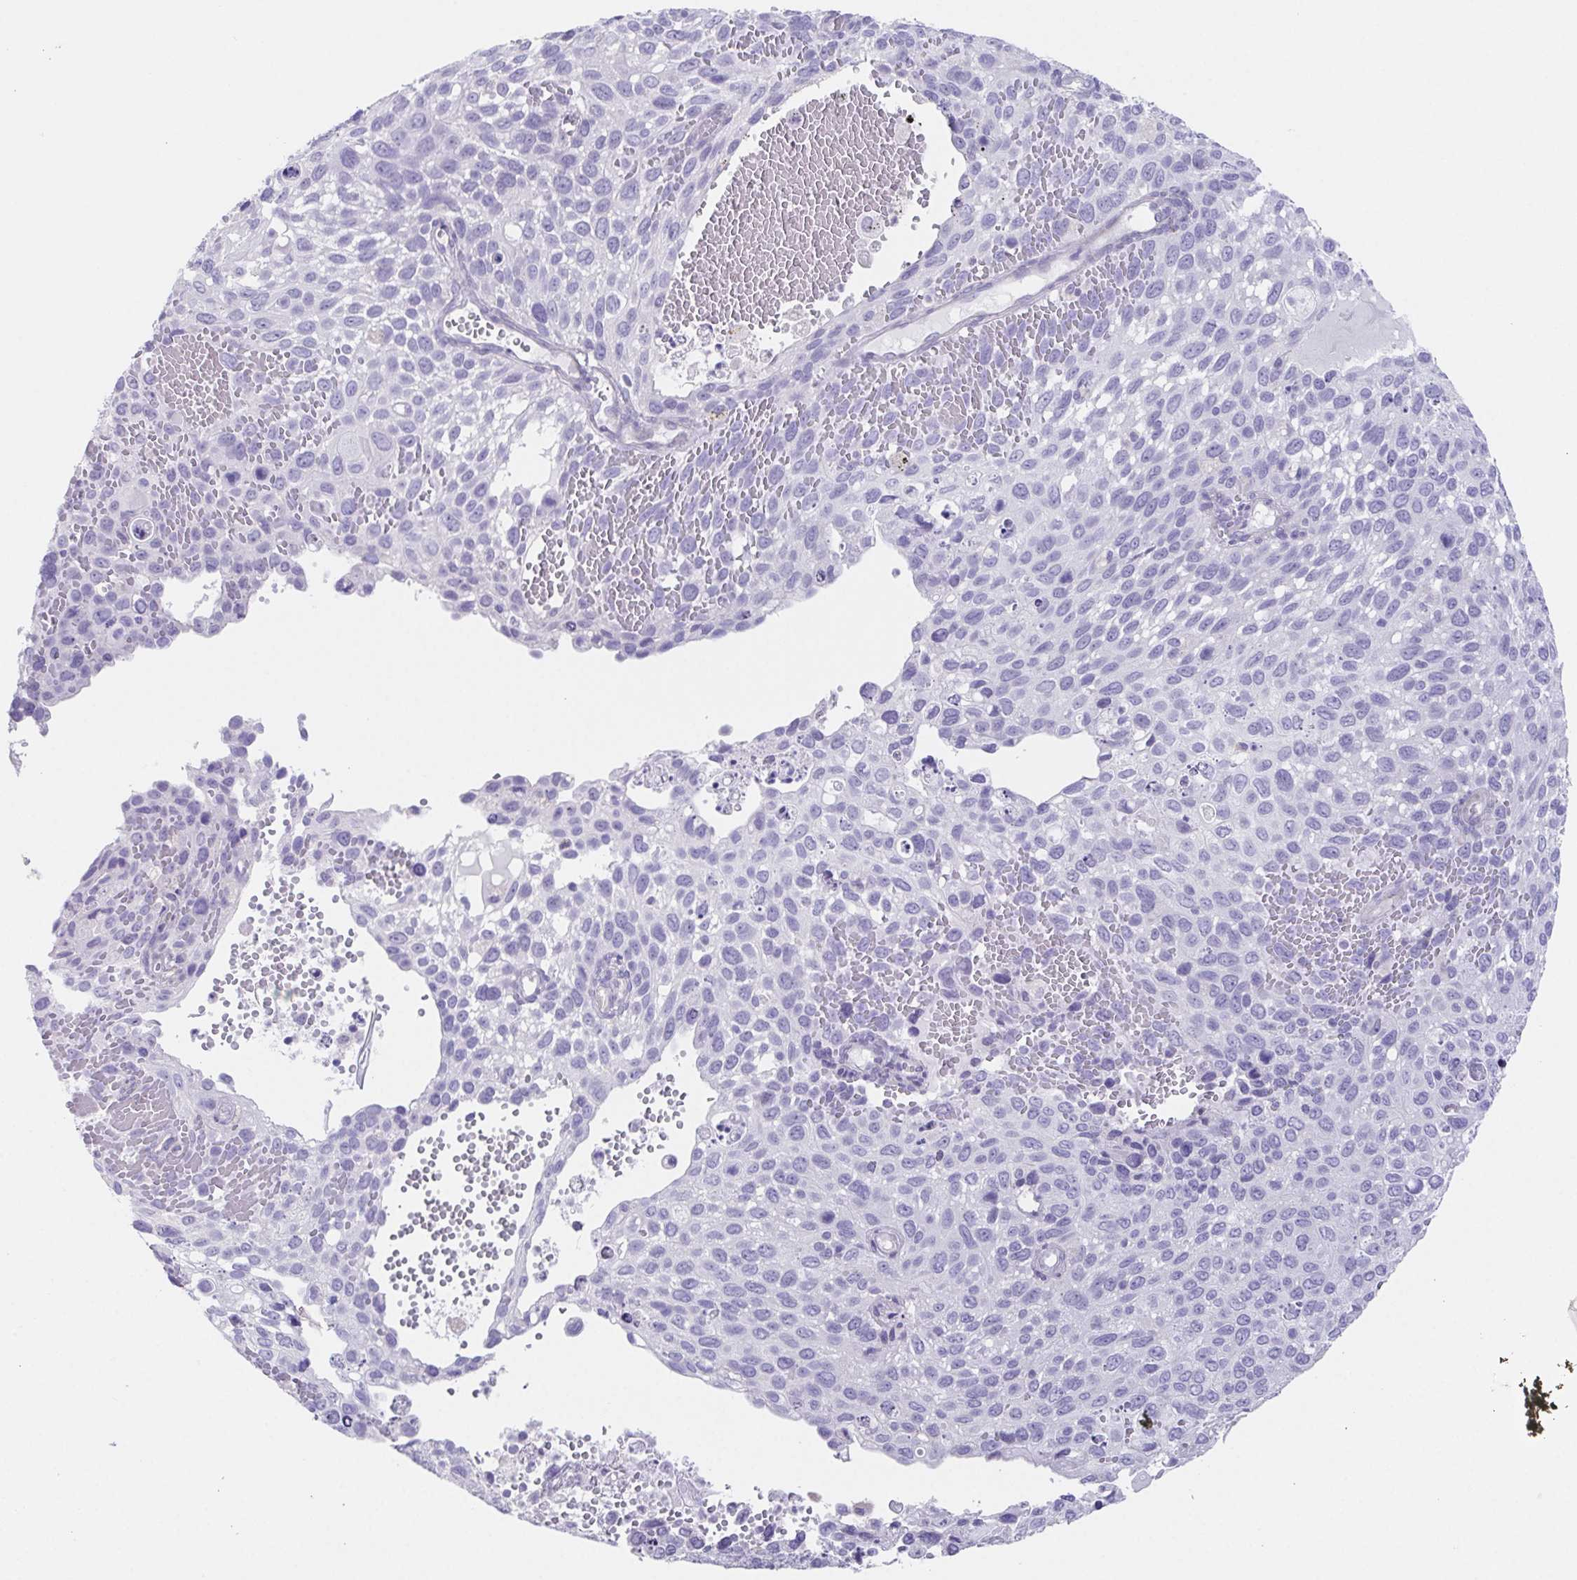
{"staining": {"intensity": "negative", "quantity": "none", "location": "none"}, "tissue": "cervical cancer", "cell_type": "Tumor cells", "image_type": "cancer", "snomed": [{"axis": "morphology", "description": "Squamous cell carcinoma, NOS"}, {"axis": "topography", "description": "Cervix"}], "caption": "A photomicrograph of cervical cancer (squamous cell carcinoma) stained for a protein shows no brown staining in tumor cells.", "gene": "HDGFL1", "patient": {"sex": "female", "age": 70}}